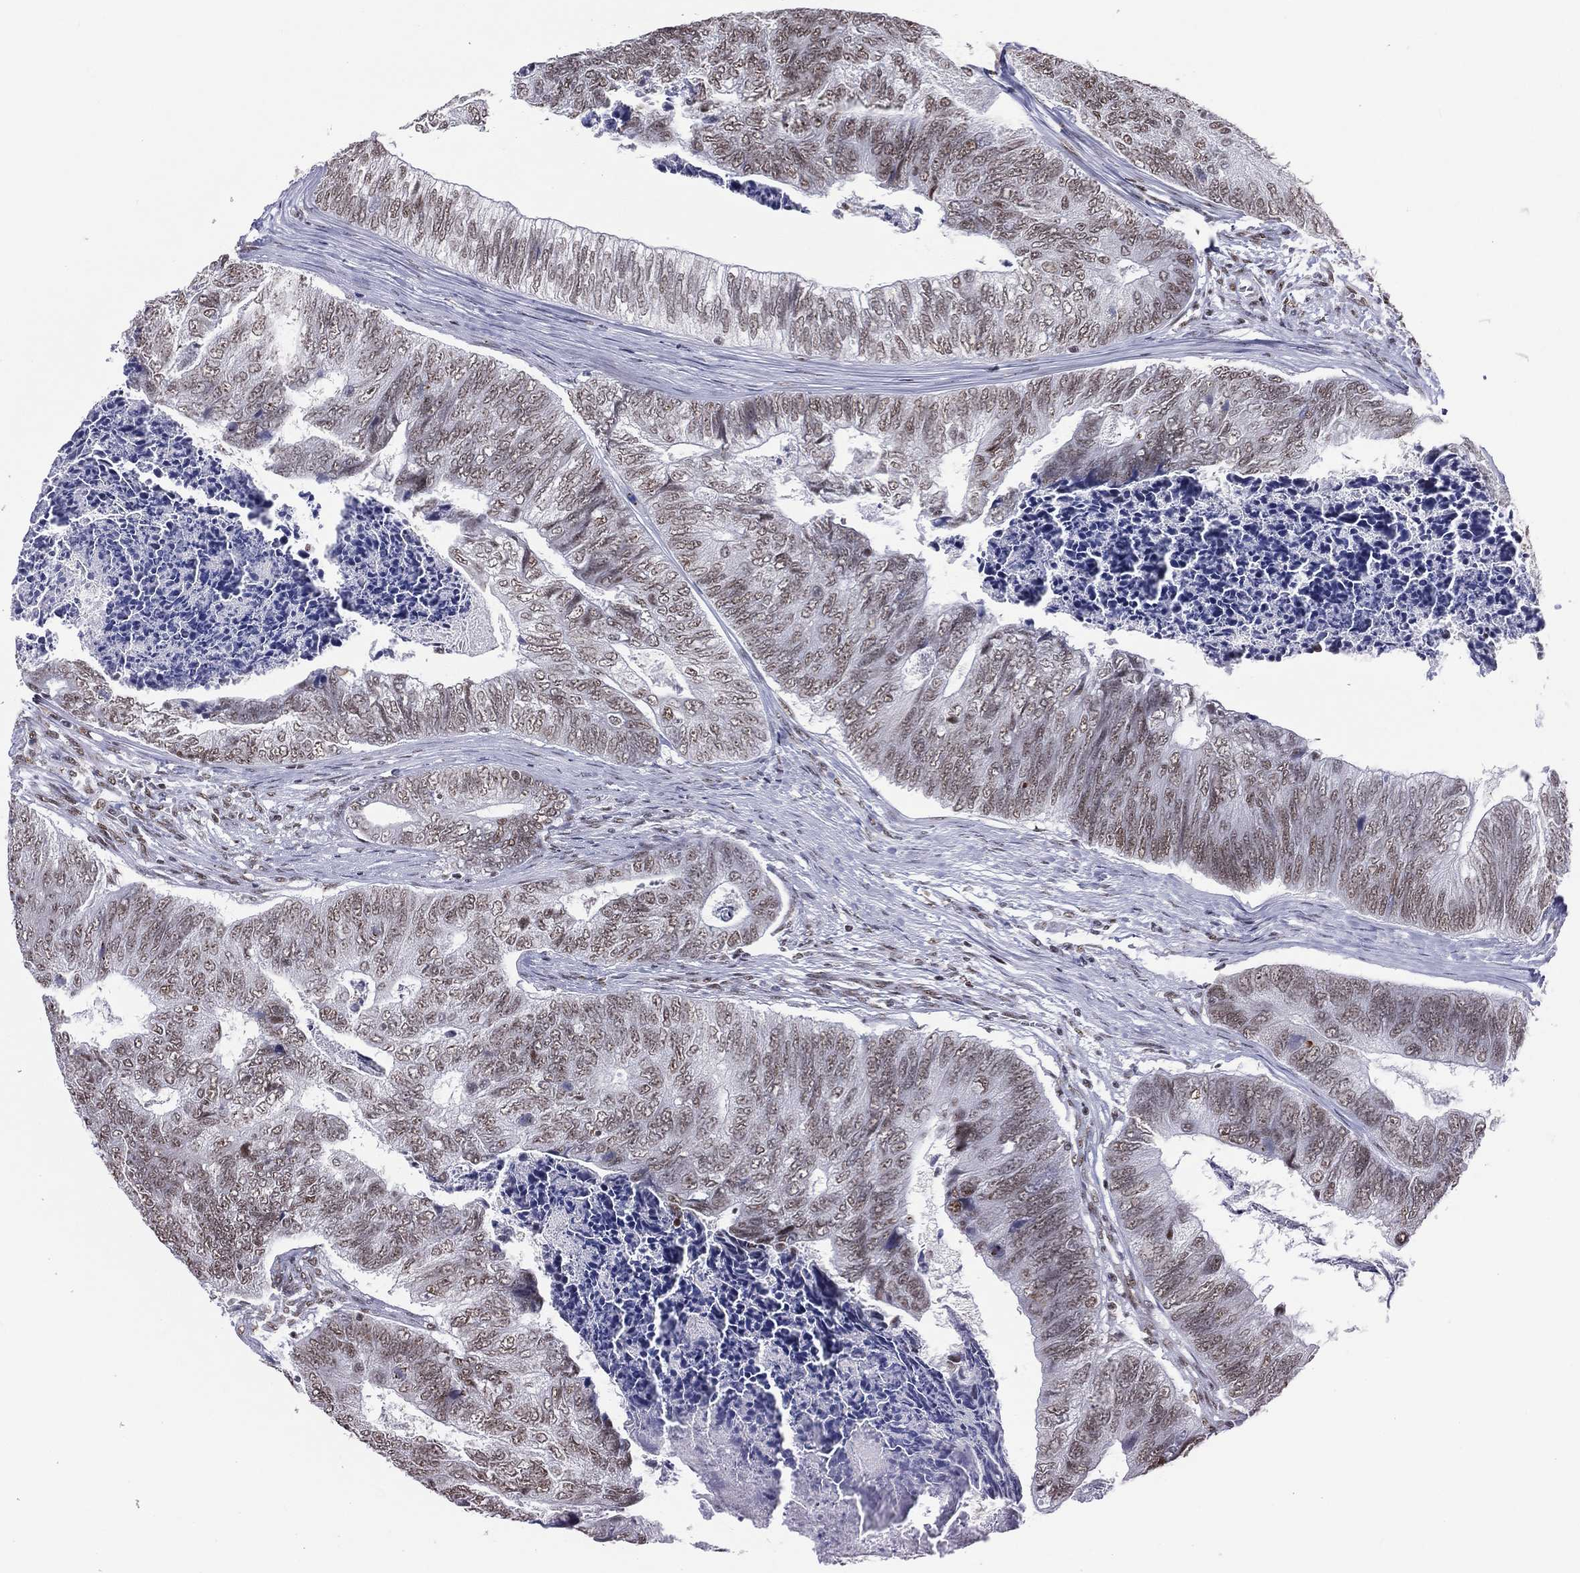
{"staining": {"intensity": "negative", "quantity": "none", "location": "none"}, "tissue": "colorectal cancer", "cell_type": "Tumor cells", "image_type": "cancer", "snomed": [{"axis": "morphology", "description": "Adenocarcinoma, NOS"}, {"axis": "topography", "description": "Colon"}], "caption": "DAB immunohistochemical staining of colorectal cancer (adenocarcinoma) demonstrates no significant expression in tumor cells. (DAB (3,3'-diaminobenzidine) IHC, high magnification).", "gene": "ZNF7", "patient": {"sex": "female", "age": 67}}